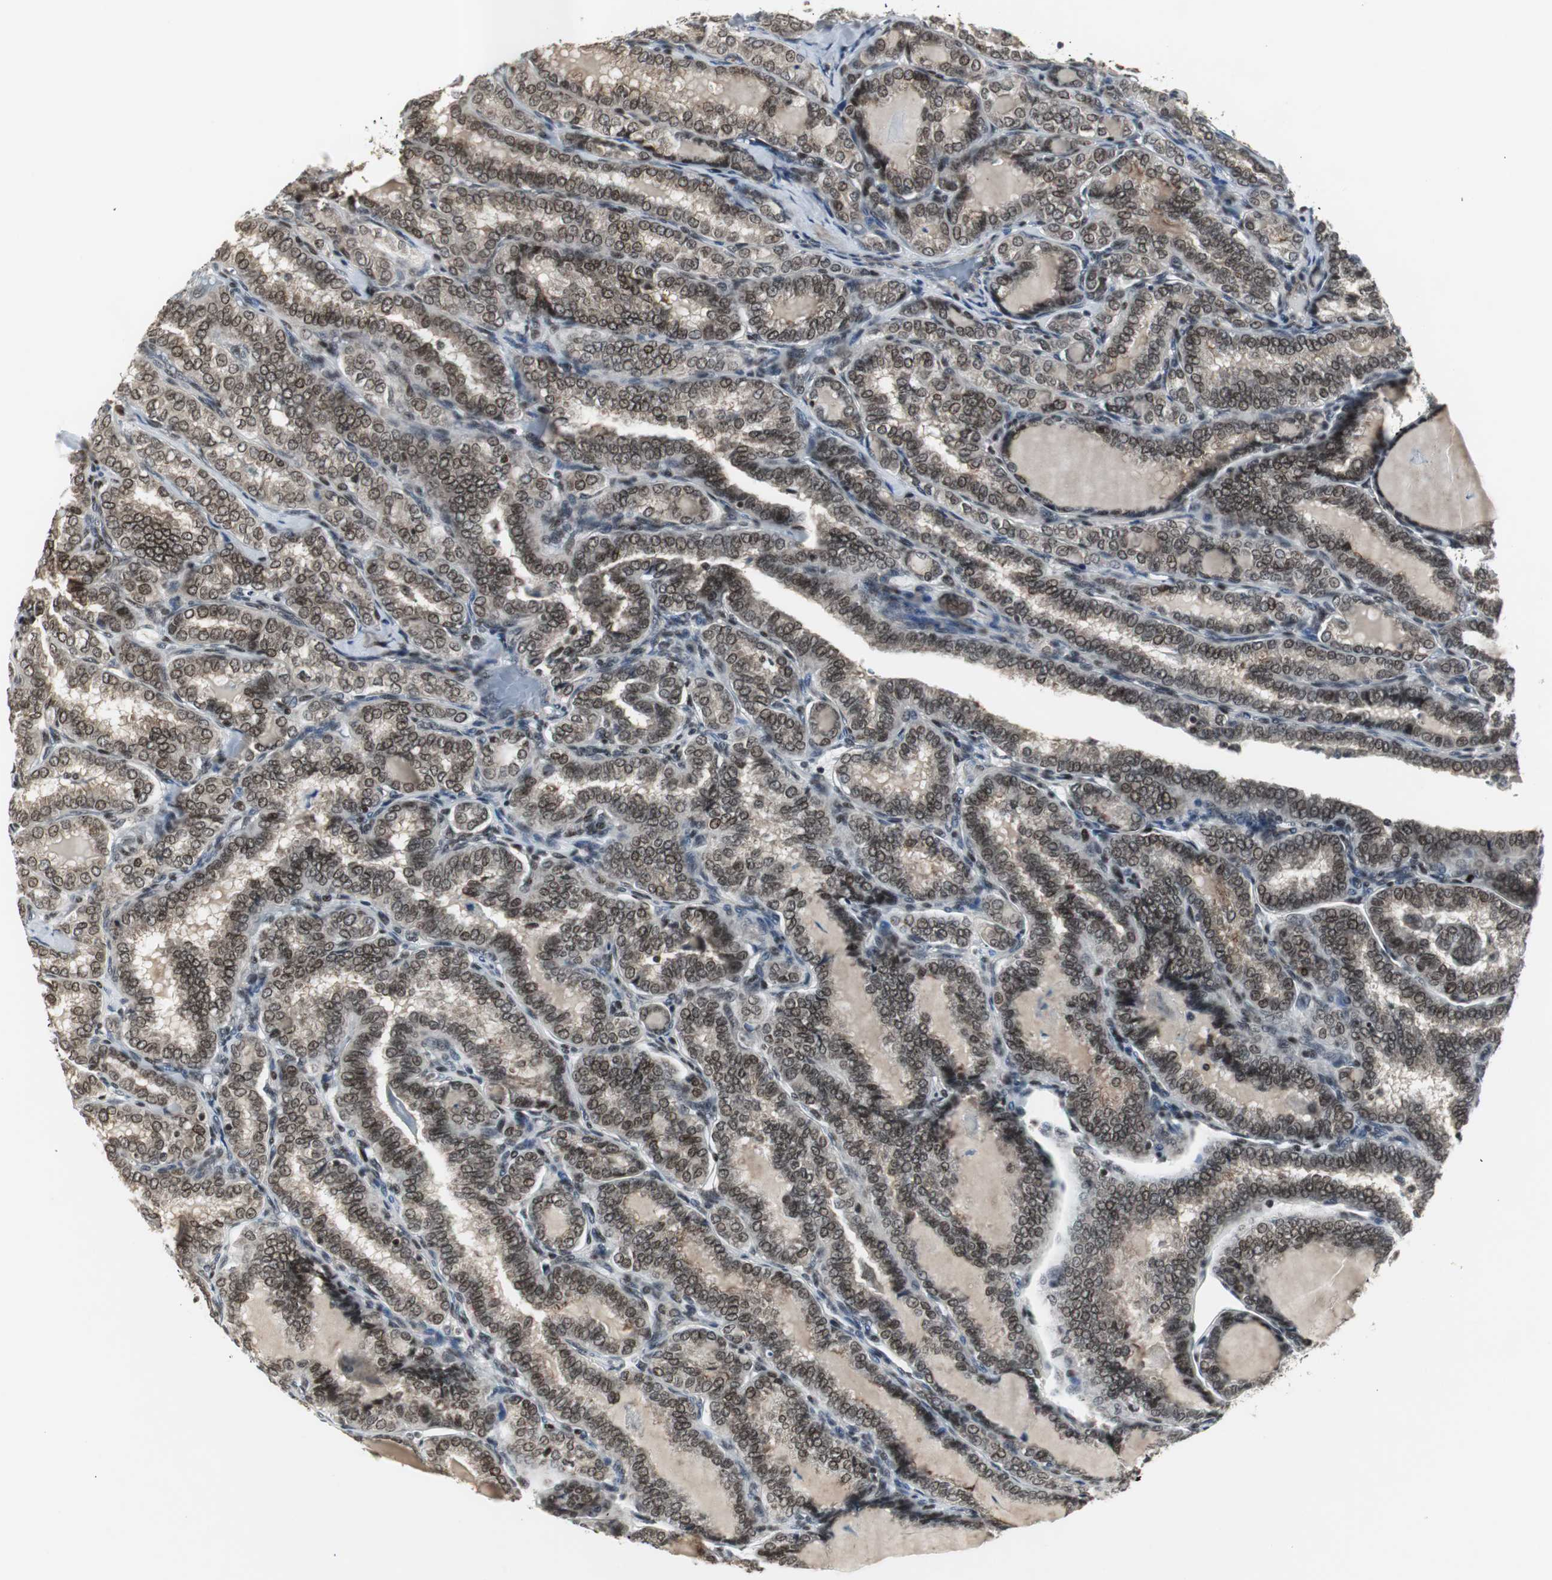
{"staining": {"intensity": "moderate", "quantity": ">75%", "location": "nuclear"}, "tissue": "thyroid cancer", "cell_type": "Tumor cells", "image_type": "cancer", "snomed": [{"axis": "morphology", "description": "Papillary adenocarcinoma, NOS"}, {"axis": "topography", "description": "Thyroid gland"}], "caption": "IHC of thyroid cancer (papillary adenocarcinoma) displays medium levels of moderate nuclear expression in about >75% of tumor cells.", "gene": "MPG", "patient": {"sex": "female", "age": 30}}